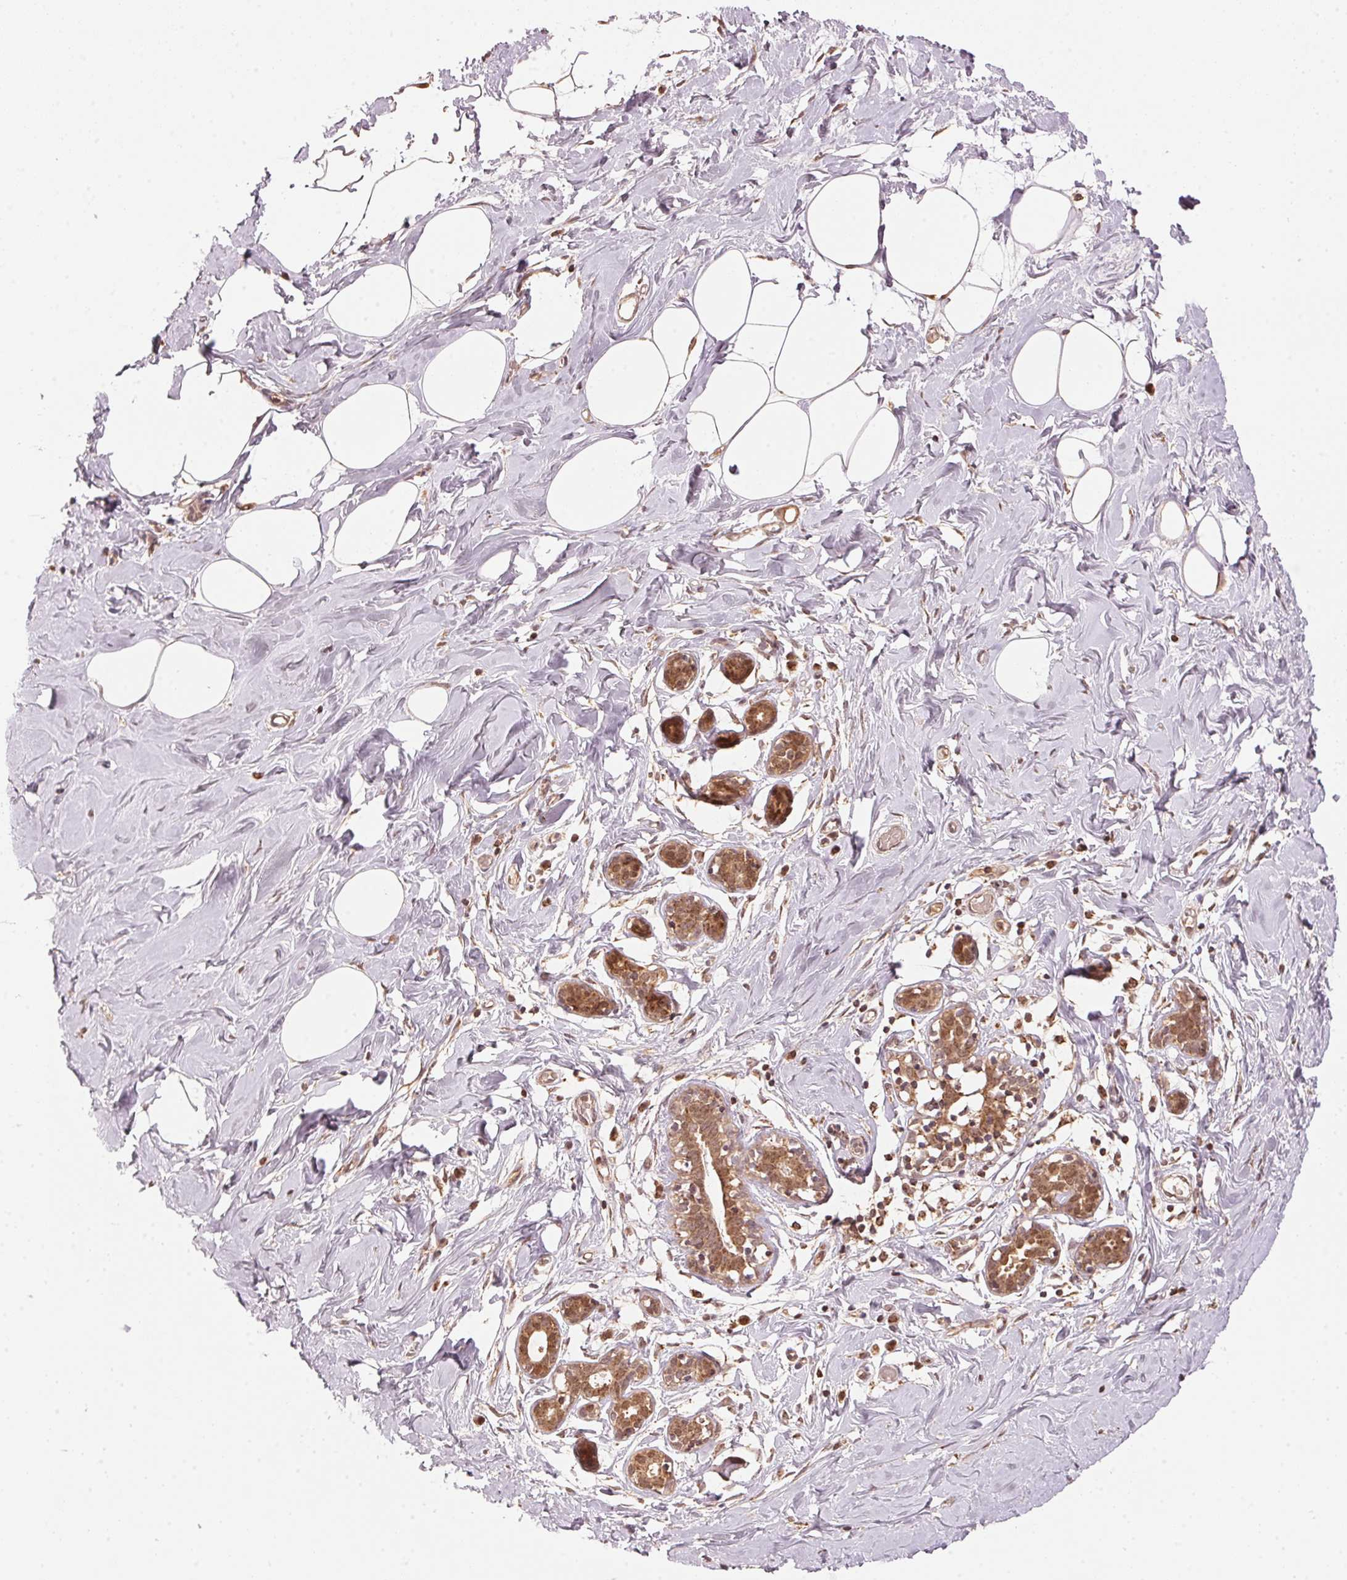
{"staining": {"intensity": "moderate", "quantity": "<25%", "location": "cytoplasmic/membranous"}, "tissue": "breast", "cell_type": "Adipocytes", "image_type": "normal", "snomed": [{"axis": "morphology", "description": "Normal tissue, NOS"}, {"axis": "topography", "description": "Breast"}], "caption": "A high-resolution histopathology image shows immunohistochemistry staining of benign breast, which exhibits moderate cytoplasmic/membranous positivity in about <25% of adipocytes. The protein is shown in brown color, while the nuclei are stained blue.", "gene": "ARHGAP6", "patient": {"sex": "female", "age": 27}}